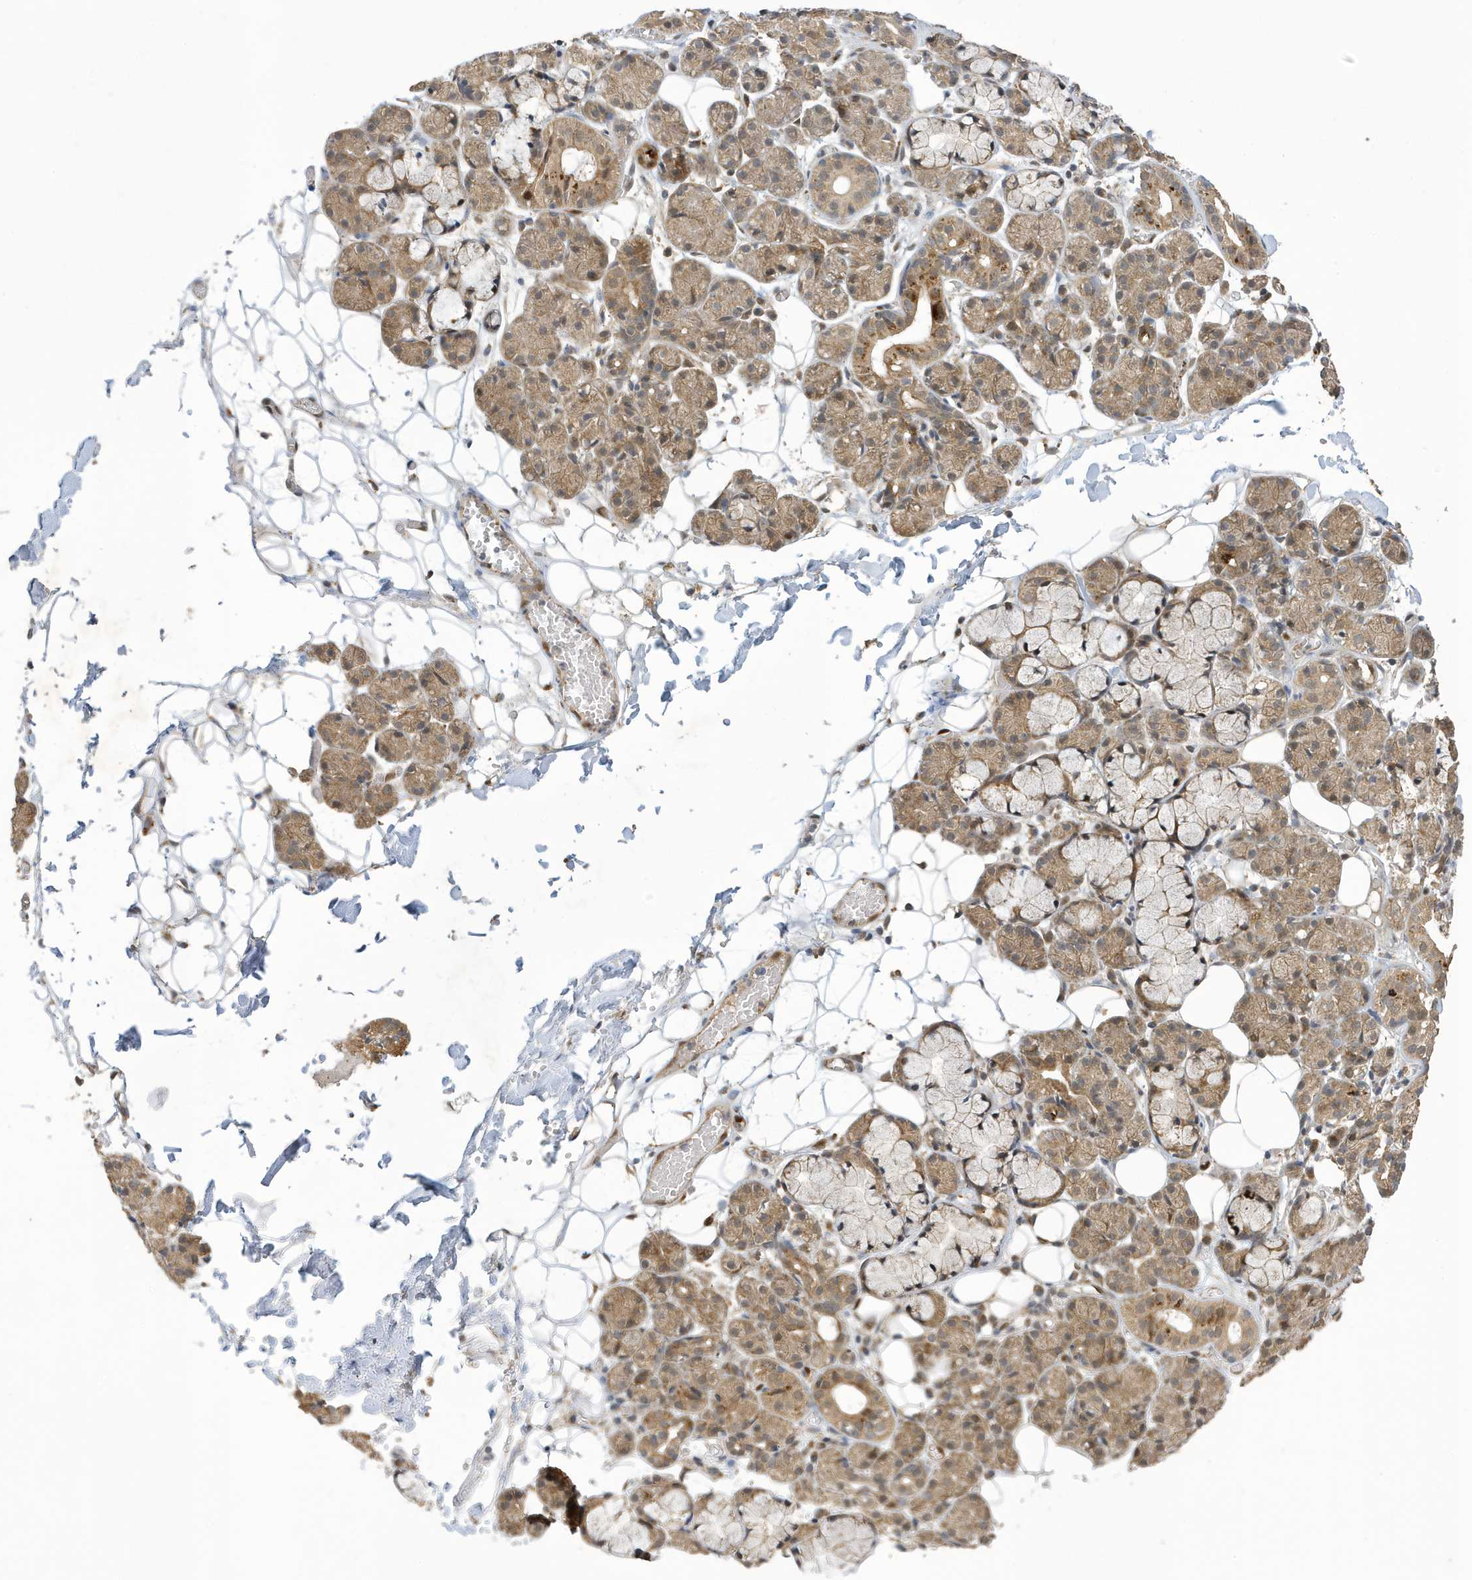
{"staining": {"intensity": "moderate", "quantity": "25%-75%", "location": "cytoplasmic/membranous"}, "tissue": "salivary gland", "cell_type": "Glandular cells", "image_type": "normal", "snomed": [{"axis": "morphology", "description": "Normal tissue, NOS"}, {"axis": "topography", "description": "Salivary gland"}], "caption": "The immunohistochemical stain shows moderate cytoplasmic/membranous positivity in glandular cells of benign salivary gland.", "gene": "NCOA7", "patient": {"sex": "male", "age": 63}}